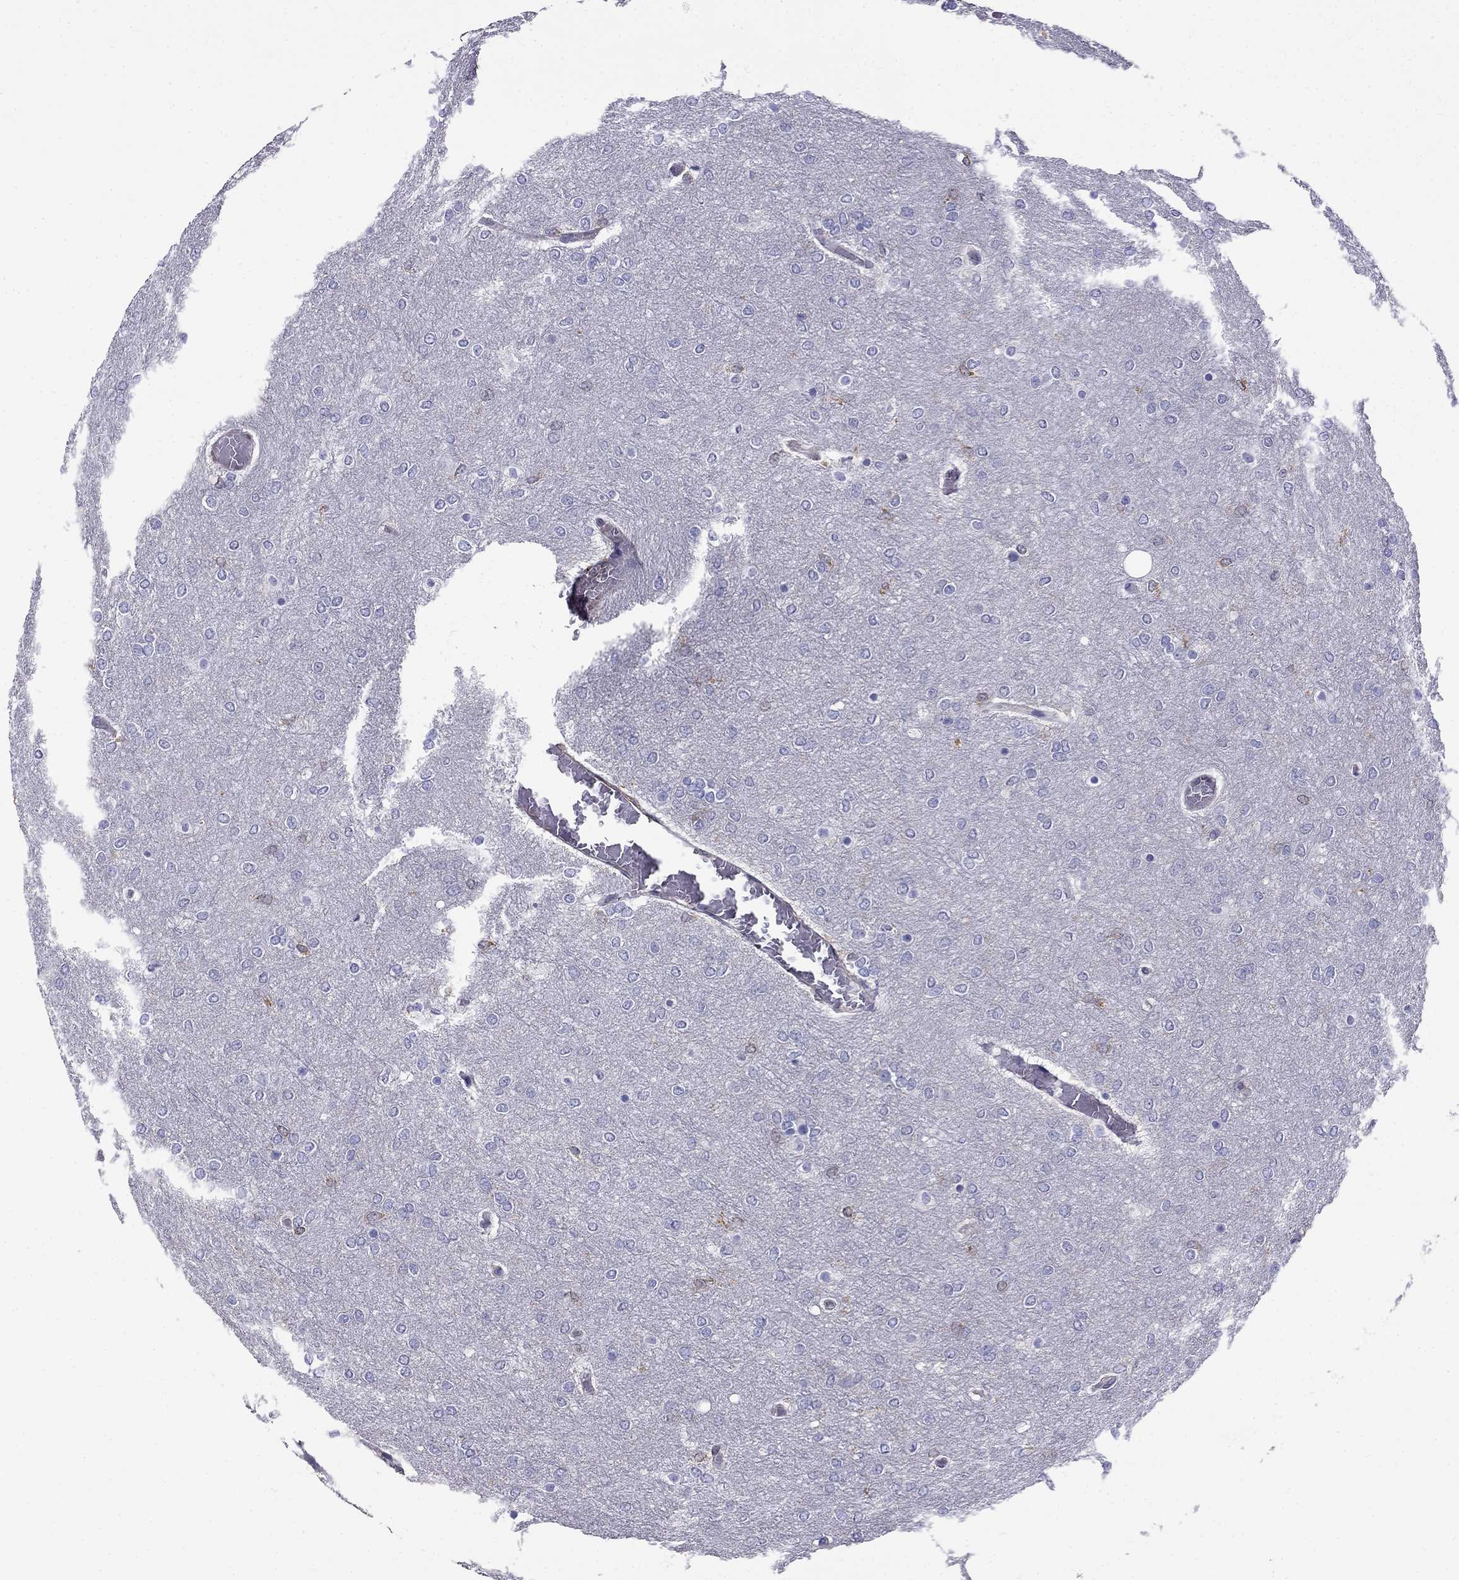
{"staining": {"intensity": "negative", "quantity": "none", "location": "none"}, "tissue": "glioma", "cell_type": "Tumor cells", "image_type": "cancer", "snomed": [{"axis": "morphology", "description": "Glioma, malignant, High grade"}, {"axis": "topography", "description": "Brain"}], "caption": "High magnification brightfield microscopy of malignant glioma (high-grade) stained with DAB (3,3'-diaminobenzidine) (brown) and counterstained with hematoxylin (blue): tumor cells show no significant positivity.", "gene": "GNAL", "patient": {"sex": "female", "age": 61}}